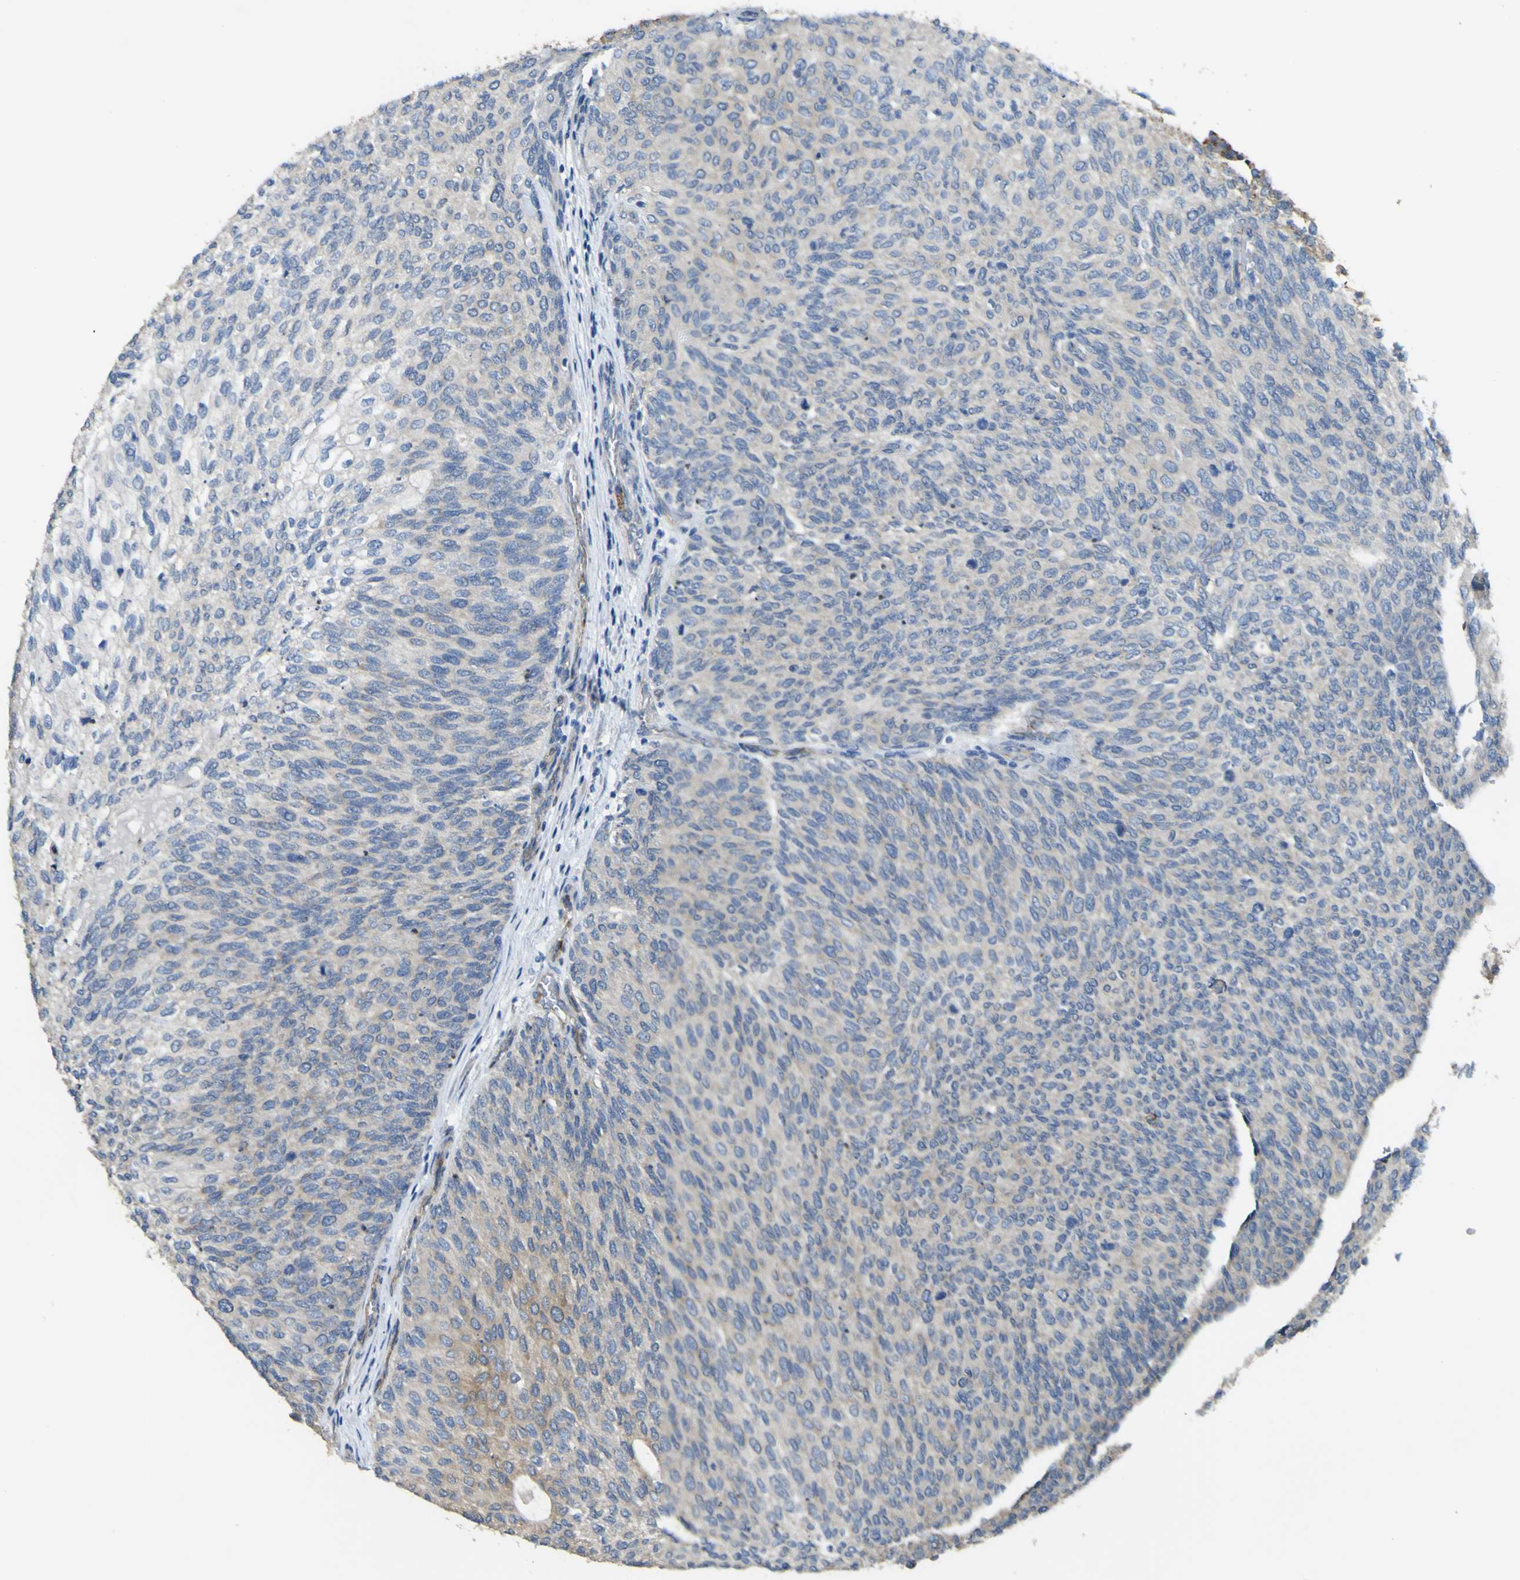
{"staining": {"intensity": "negative", "quantity": "none", "location": "none"}, "tissue": "urothelial cancer", "cell_type": "Tumor cells", "image_type": "cancer", "snomed": [{"axis": "morphology", "description": "Urothelial carcinoma, Low grade"}, {"axis": "topography", "description": "Urinary bladder"}], "caption": "Histopathology image shows no significant protein positivity in tumor cells of low-grade urothelial carcinoma.", "gene": "ALDH18A1", "patient": {"sex": "female", "age": 79}}